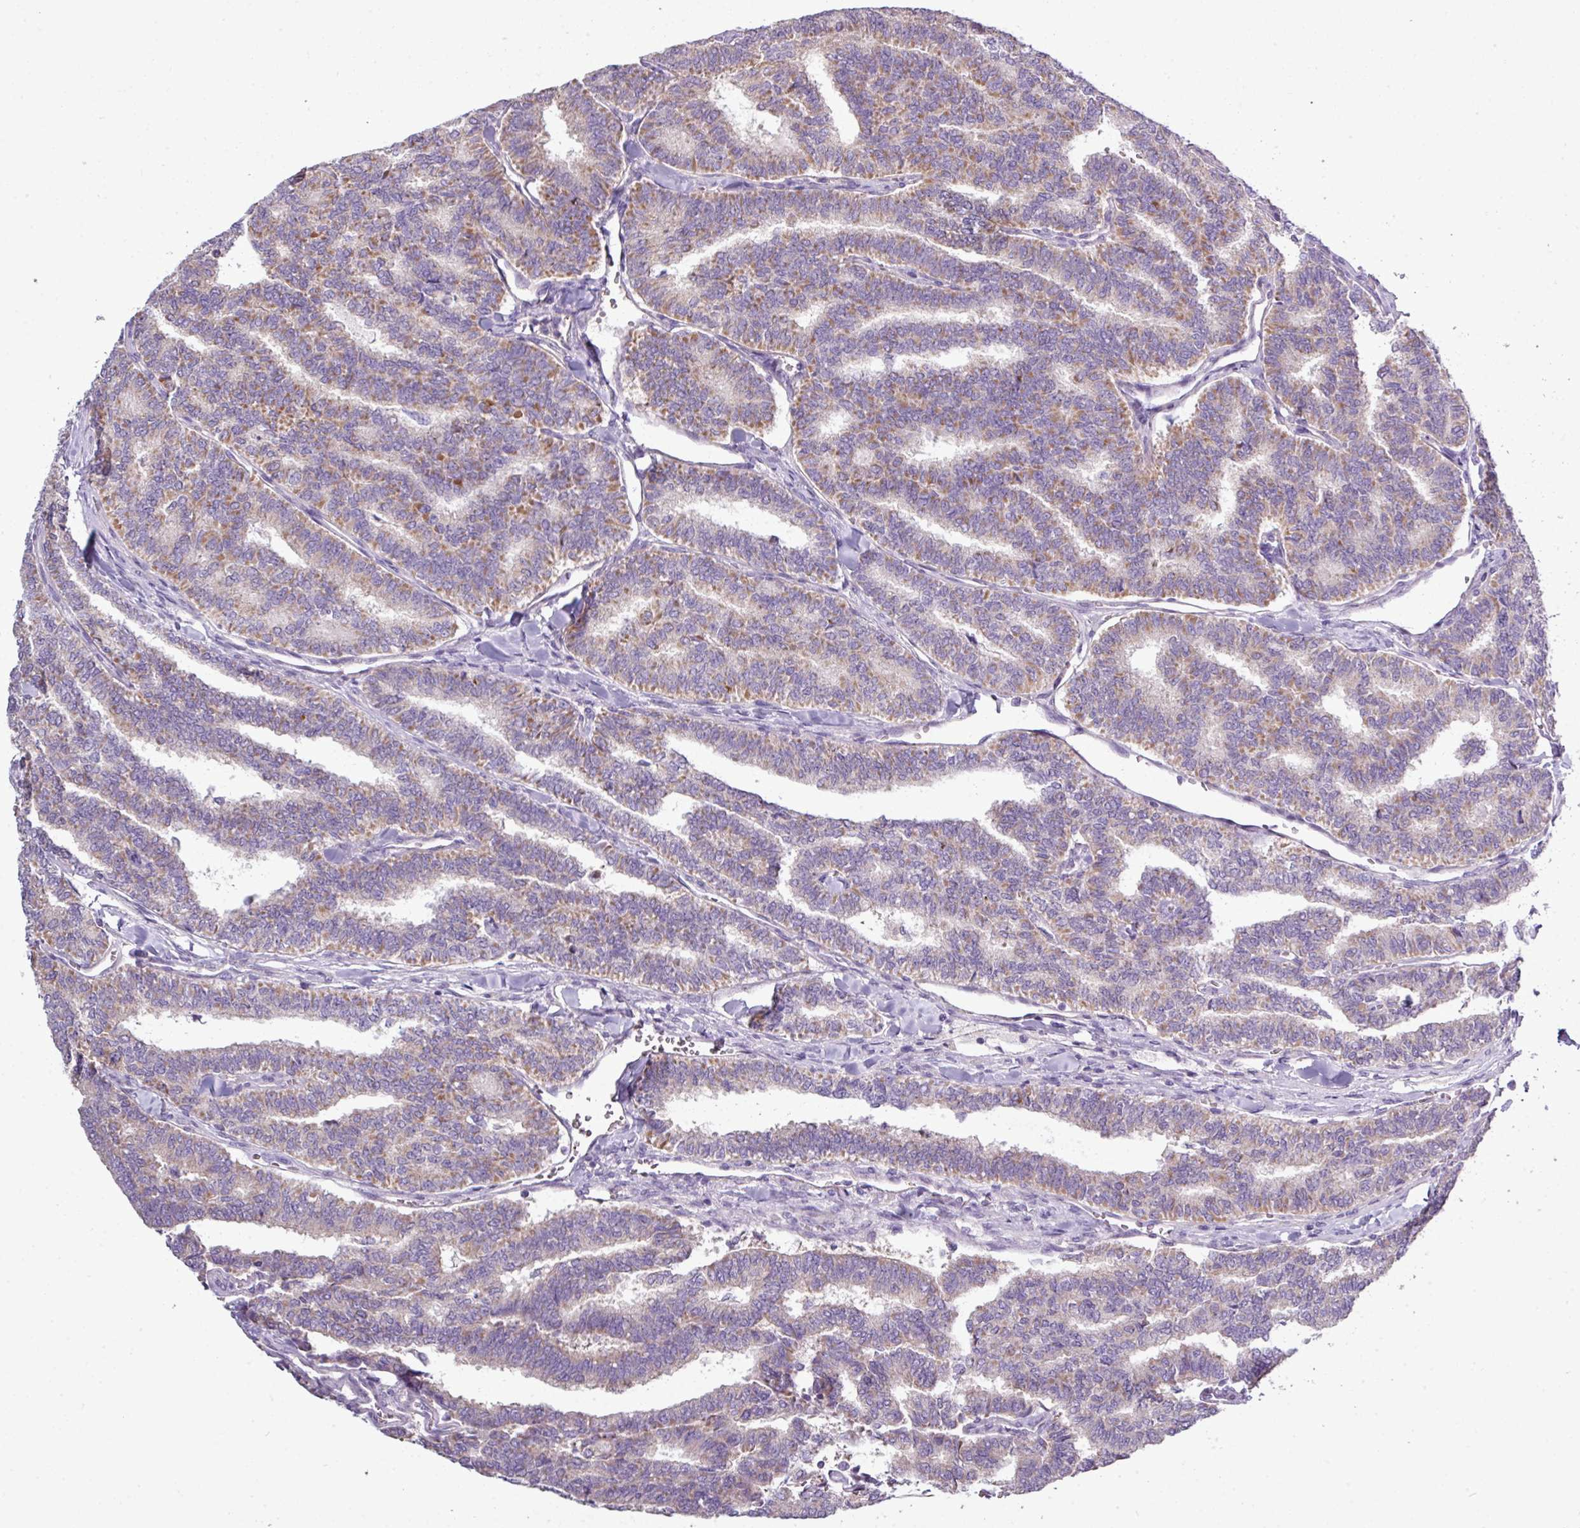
{"staining": {"intensity": "moderate", "quantity": "25%-75%", "location": "cytoplasmic/membranous"}, "tissue": "thyroid cancer", "cell_type": "Tumor cells", "image_type": "cancer", "snomed": [{"axis": "morphology", "description": "Papillary adenocarcinoma, NOS"}, {"axis": "topography", "description": "Thyroid gland"}], "caption": "Papillary adenocarcinoma (thyroid) was stained to show a protein in brown. There is medium levels of moderate cytoplasmic/membranous staining in approximately 25%-75% of tumor cells.", "gene": "AGAP5", "patient": {"sex": "female", "age": 35}}